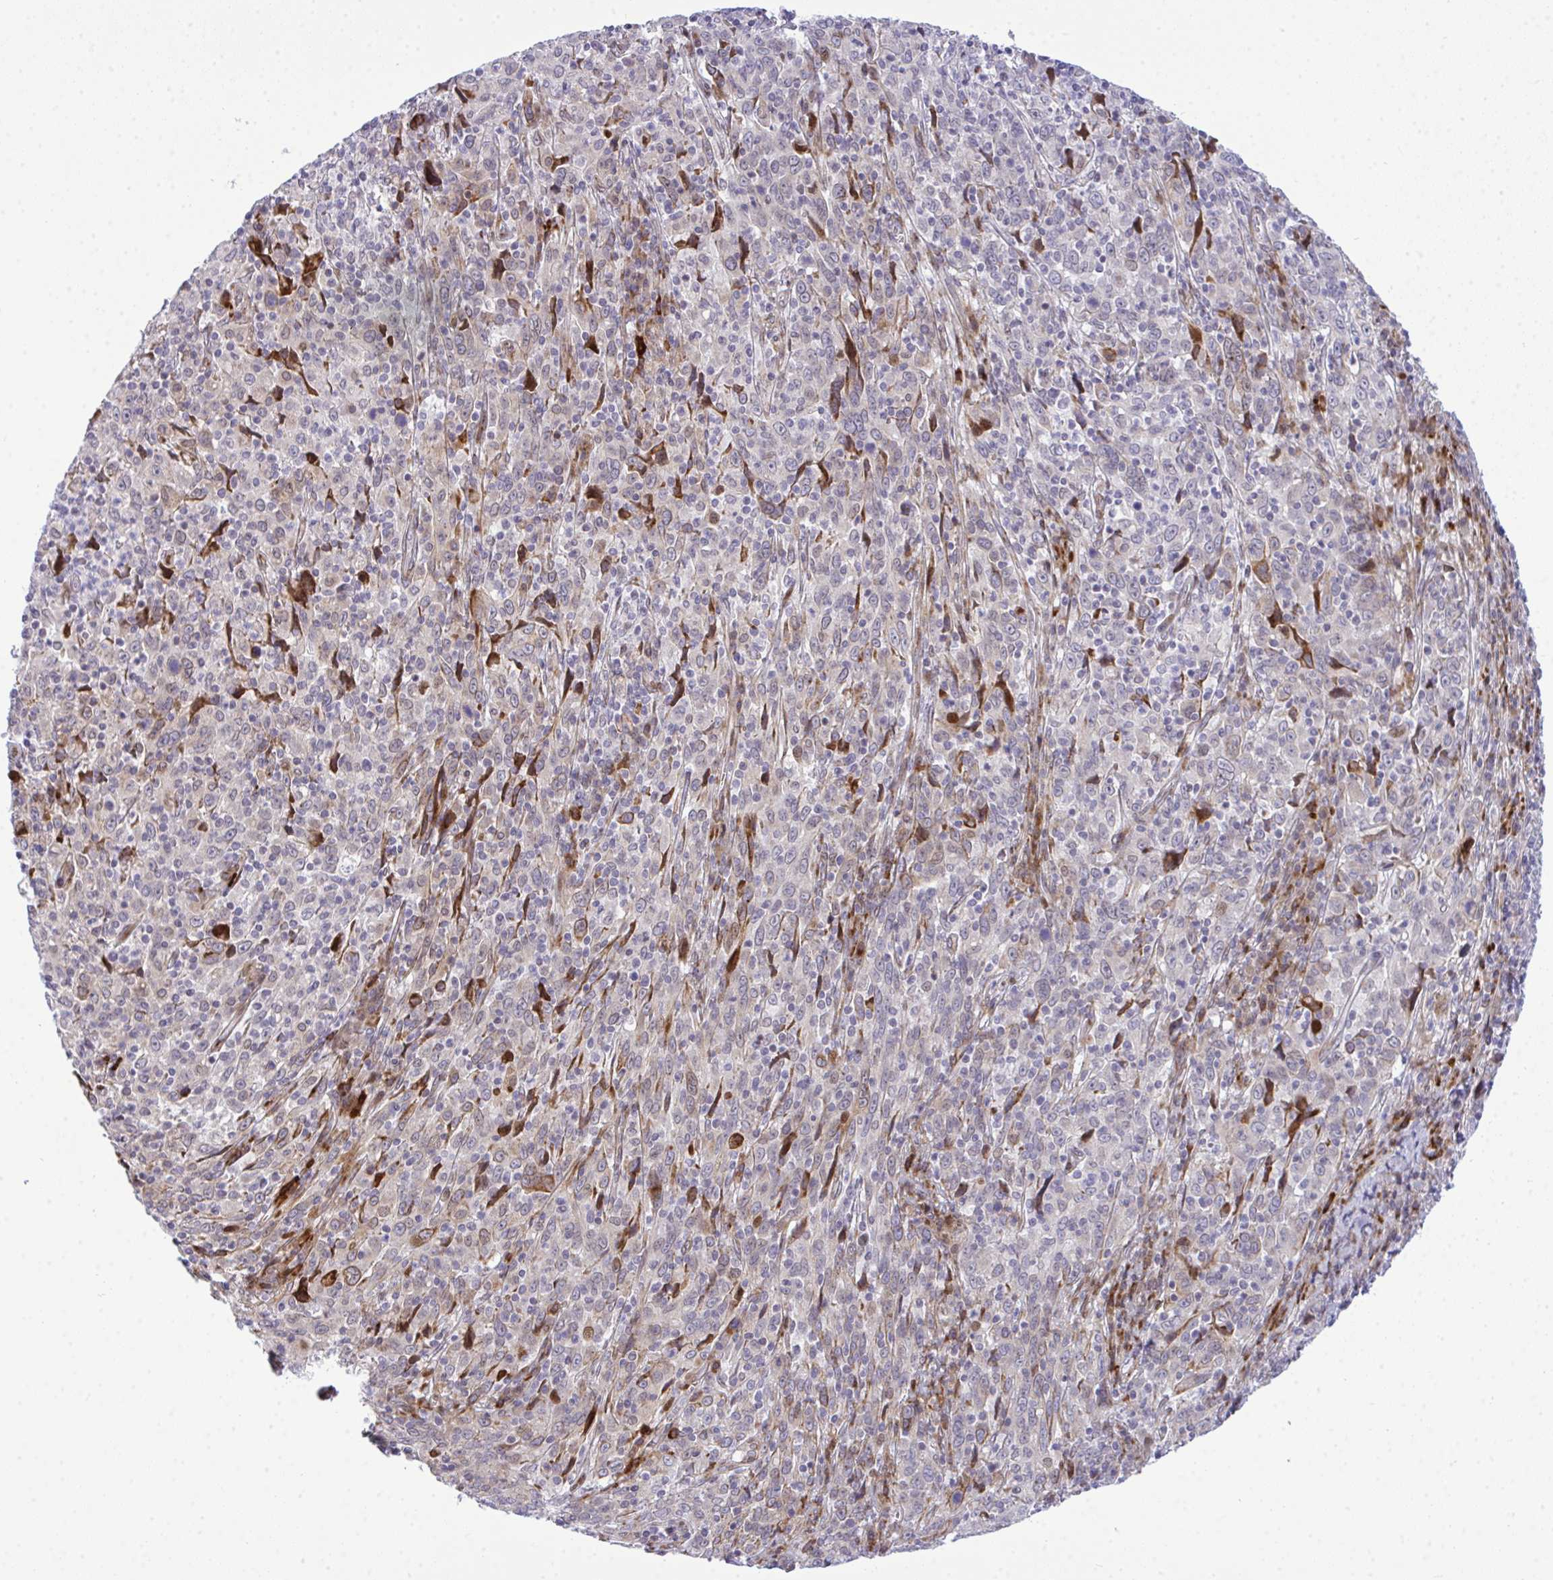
{"staining": {"intensity": "moderate", "quantity": "<25%", "location": "cytoplasmic/membranous"}, "tissue": "cervical cancer", "cell_type": "Tumor cells", "image_type": "cancer", "snomed": [{"axis": "morphology", "description": "Squamous cell carcinoma, NOS"}, {"axis": "topography", "description": "Cervix"}], "caption": "A photomicrograph of squamous cell carcinoma (cervical) stained for a protein displays moderate cytoplasmic/membranous brown staining in tumor cells.", "gene": "CASTOR2", "patient": {"sex": "female", "age": 46}}